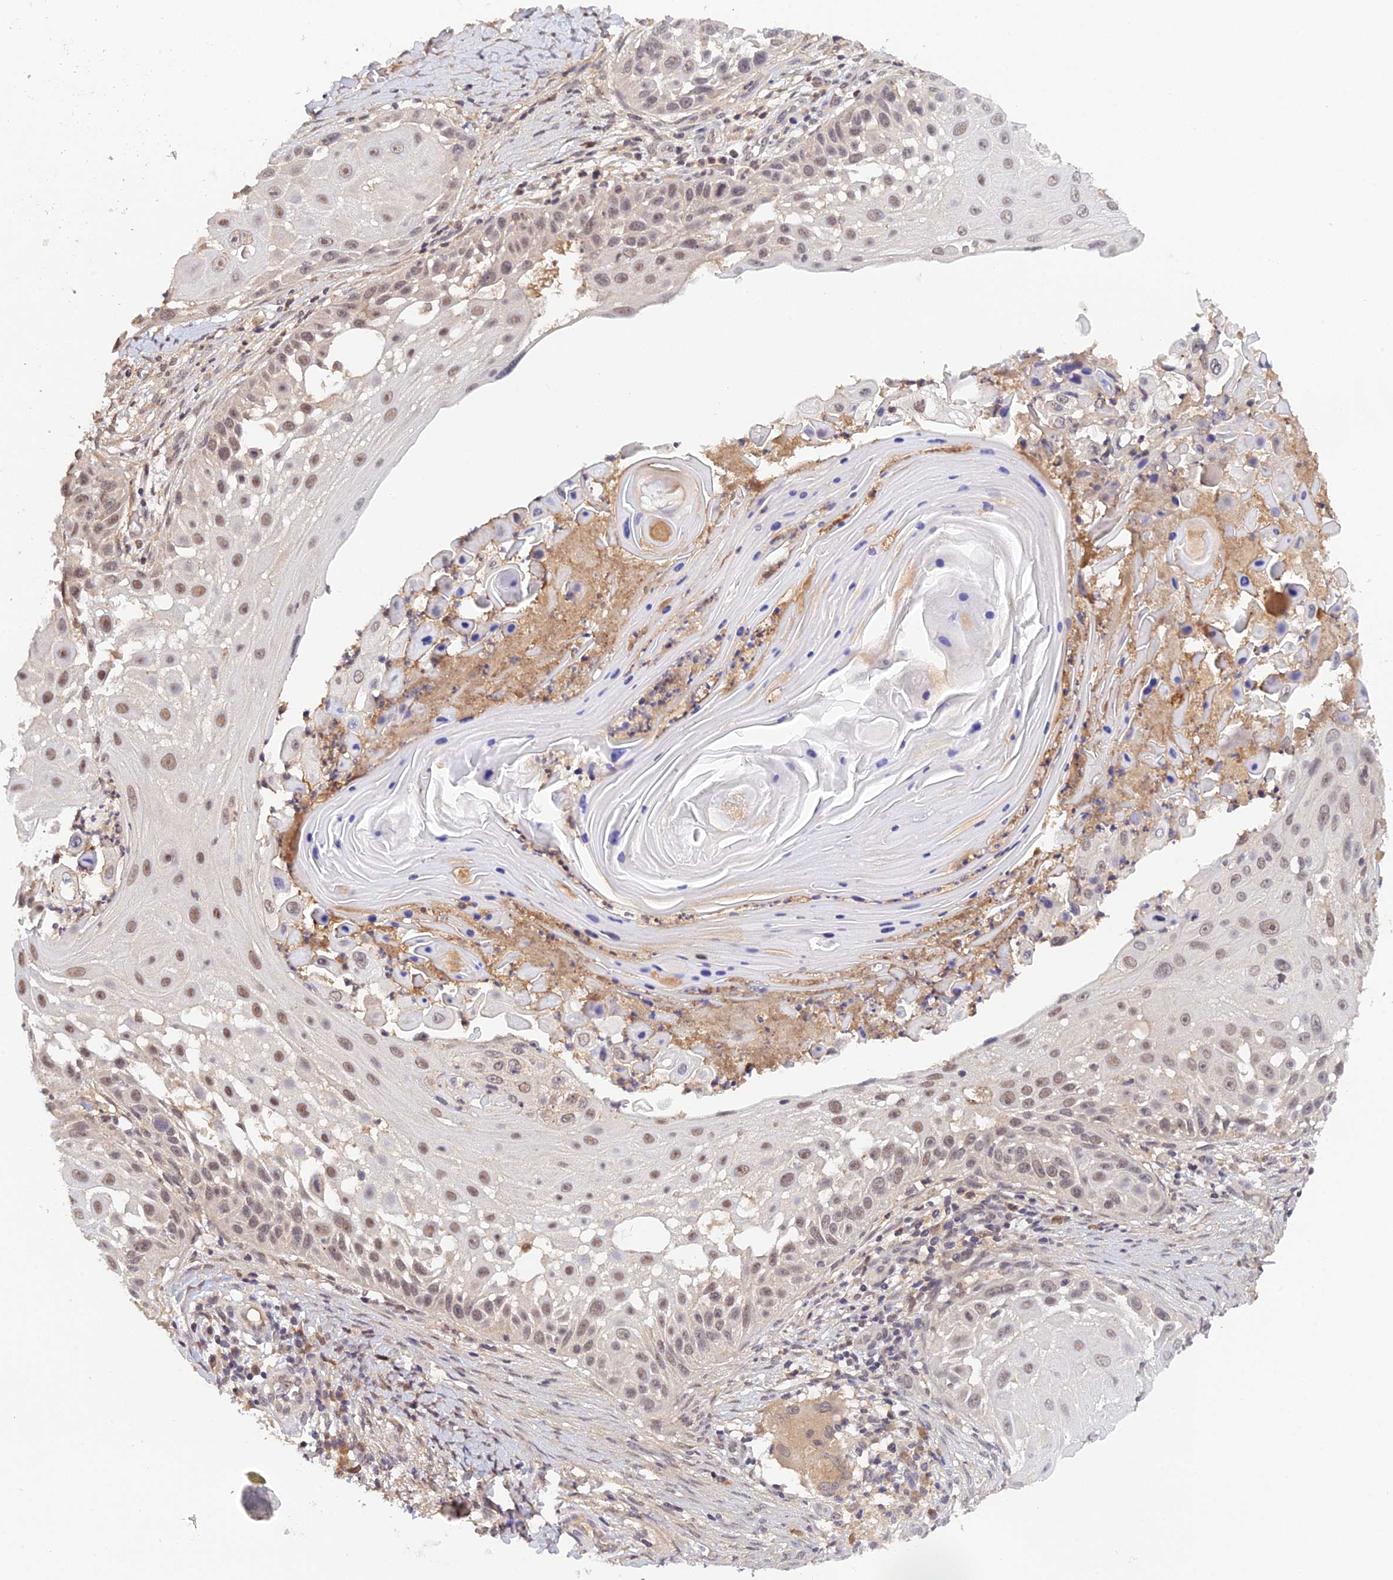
{"staining": {"intensity": "moderate", "quantity": ">75%", "location": "nuclear"}, "tissue": "skin cancer", "cell_type": "Tumor cells", "image_type": "cancer", "snomed": [{"axis": "morphology", "description": "Squamous cell carcinoma, NOS"}, {"axis": "topography", "description": "Skin"}], "caption": "Moderate nuclear staining is appreciated in approximately >75% of tumor cells in squamous cell carcinoma (skin). (Brightfield microscopy of DAB IHC at high magnification).", "gene": "ZNF436", "patient": {"sex": "female", "age": 44}}